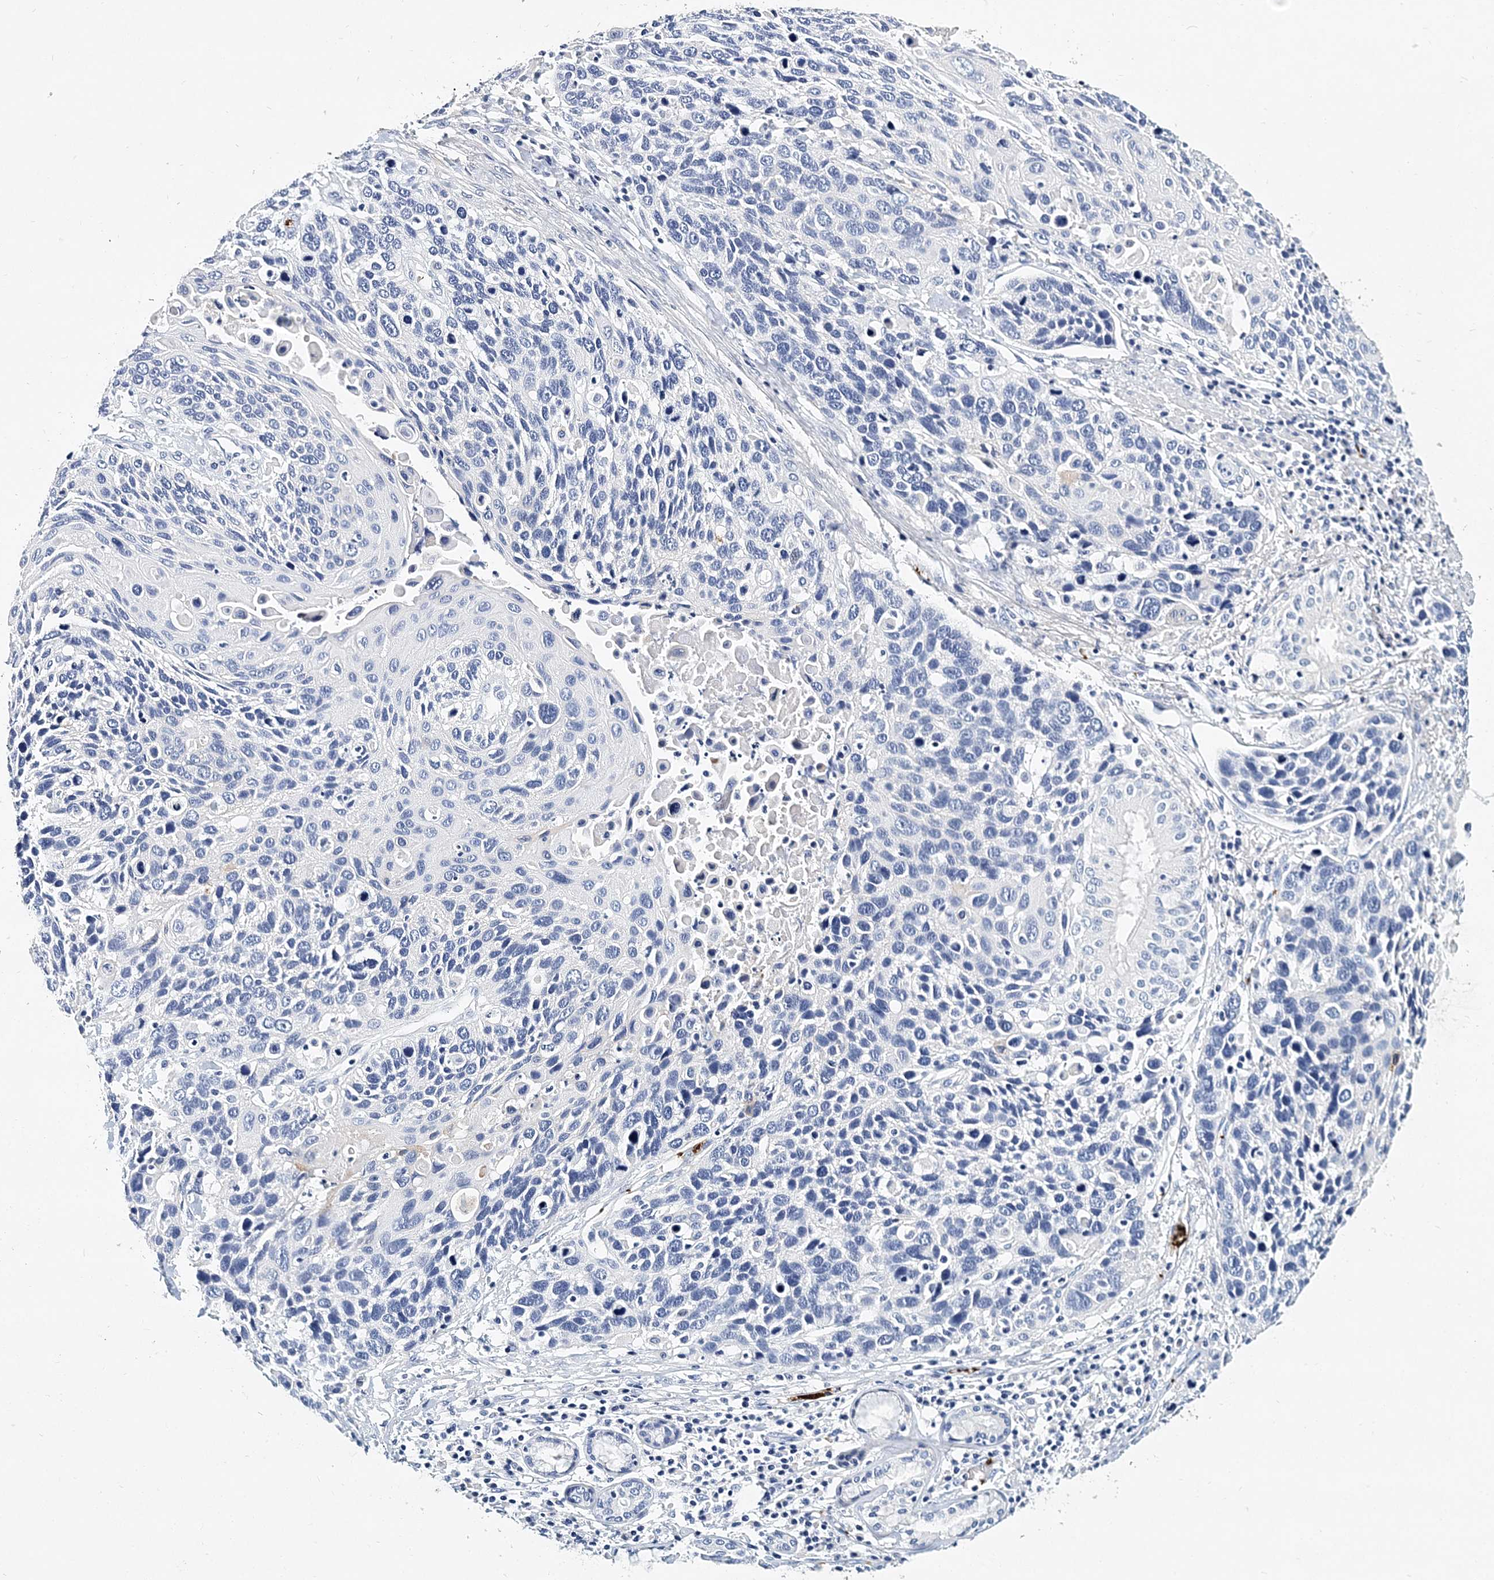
{"staining": {"intensity": "negative", "quantity": "none", "location": "none"}, "tissue": "lung cancer", "cell_type": "Tumor cells", "image_type": "cancer", "snomed": [{"axis": "morphology", "description": "Squamous cell carcinoma, NOS"}, {"axis": "topography", "description": "Lung"}], "caption": "This image is of lung cancer (squamous cell carcinoma) stained with IHC to label a protein in brown with the nuclei are counter-stained blue. There is no expression in tumor cells.", "gene": "ITGA2B", "patient": {"sex": "male", "age": 66}}